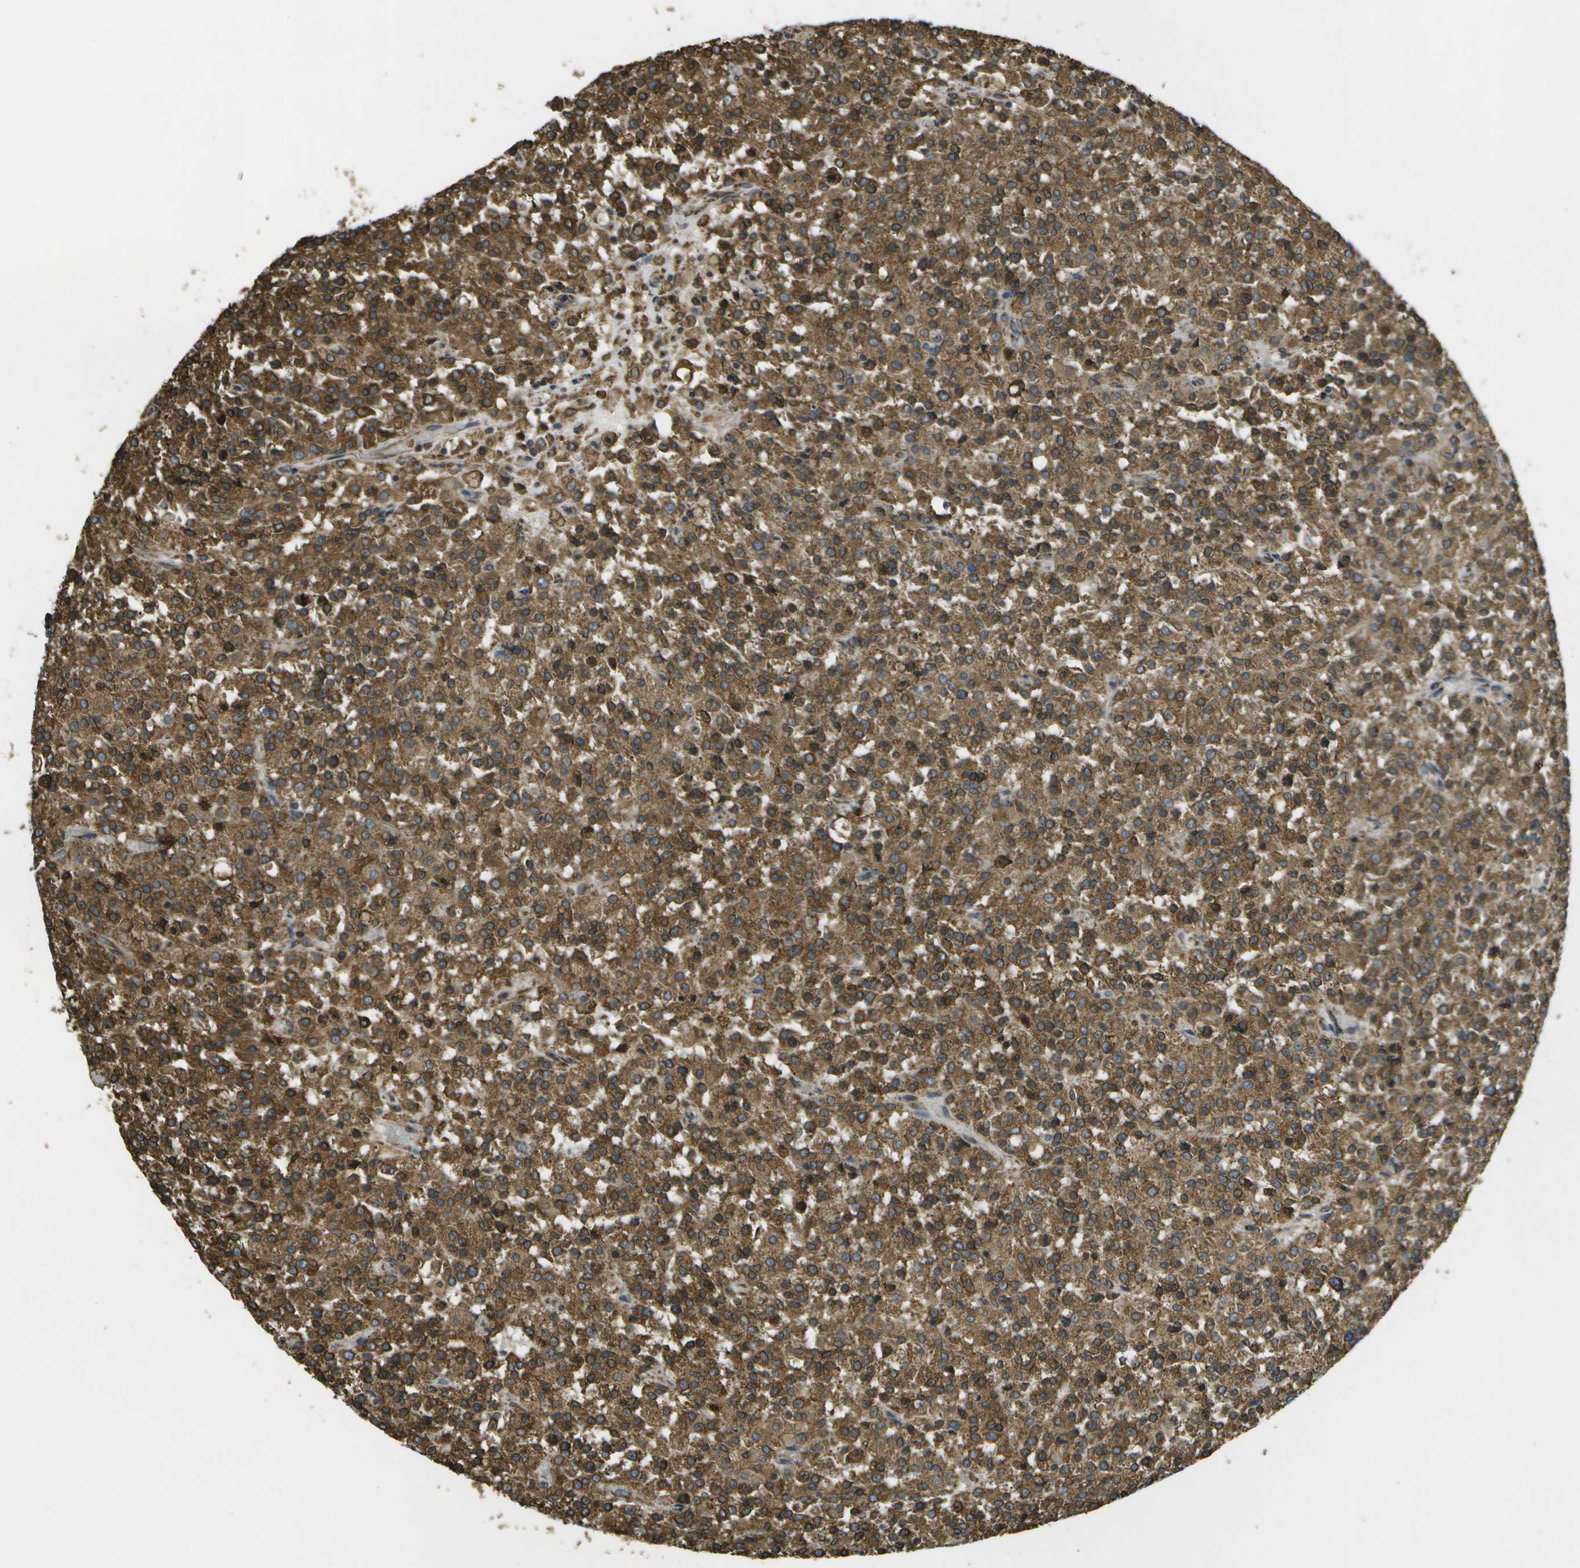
{"staining": {"intensity": "strong", "quantity": ">75%", "location": "cytoplasmic/membranous"}, "tissue": "testis cancer", "cell_type": "Tumor cells", "image_type": "cancer", "snomed": [{"axis": "morphology", "description": "Seminoma, NOS"}, {"axis": "topography", "description": "Testis"}], "caption": "Immunohistochemistry (IHC) of testis cancer shows high levels of strong cytoplasmic/membranous positivity in approximately >75% of tumor cells.", "gene": "PDIA4", "patient": {"sex": "male", "age": 59}}